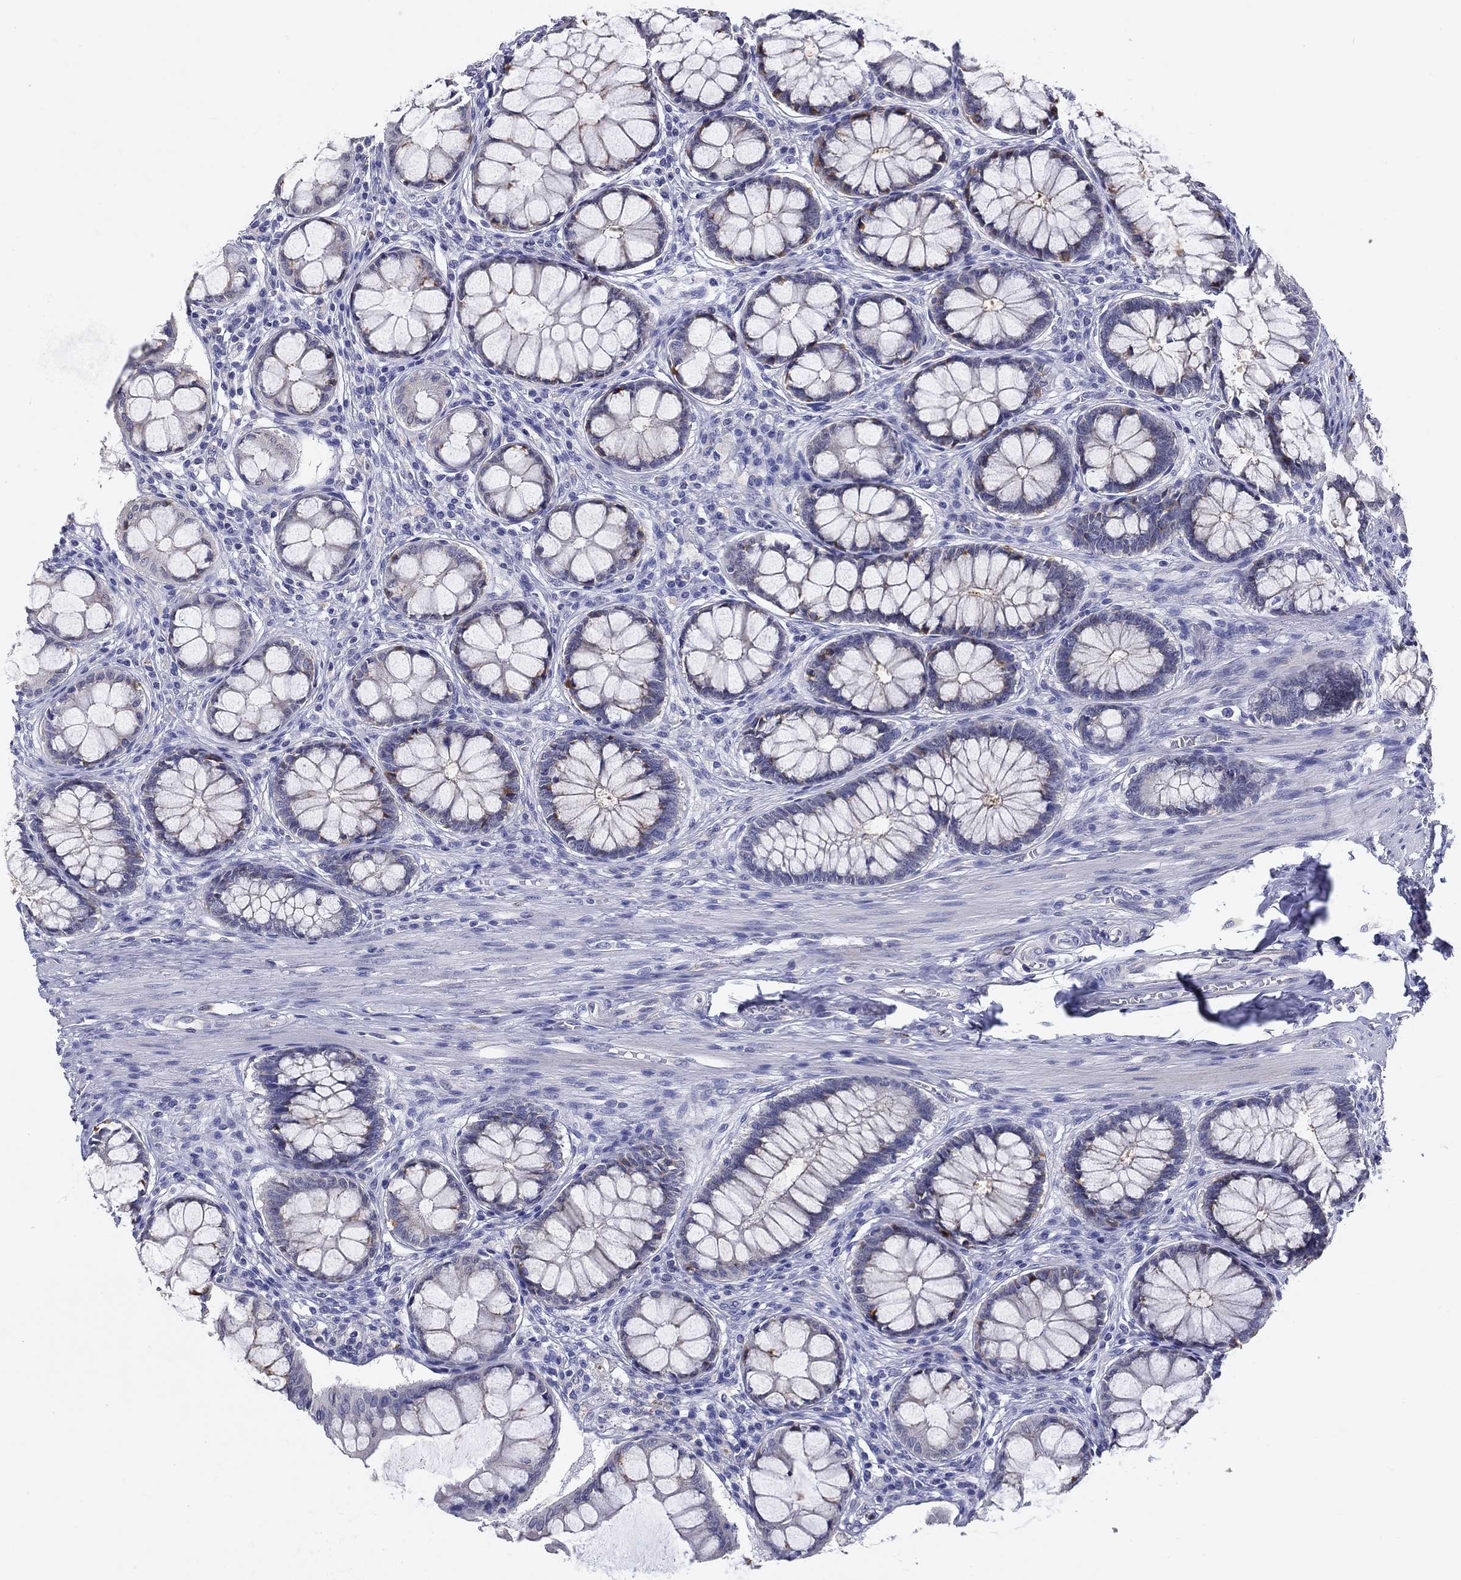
{"staining": {"intensity": "negative", "quantity": "none", "location": "none"}, "tissue": "colon", "cell_type": "Endothelial cells", "image_type": "normal", "snomed": [{"axis": "morphology", "description": "Normal tissue, NOS"}, {"axis": "topography", "description": "Colon"}], "caption": "Image shows no significant protein expression in endothelial cells of normal colon.", "gene": "ERMP1", "patient": {"sex": "female", "age": 65}}